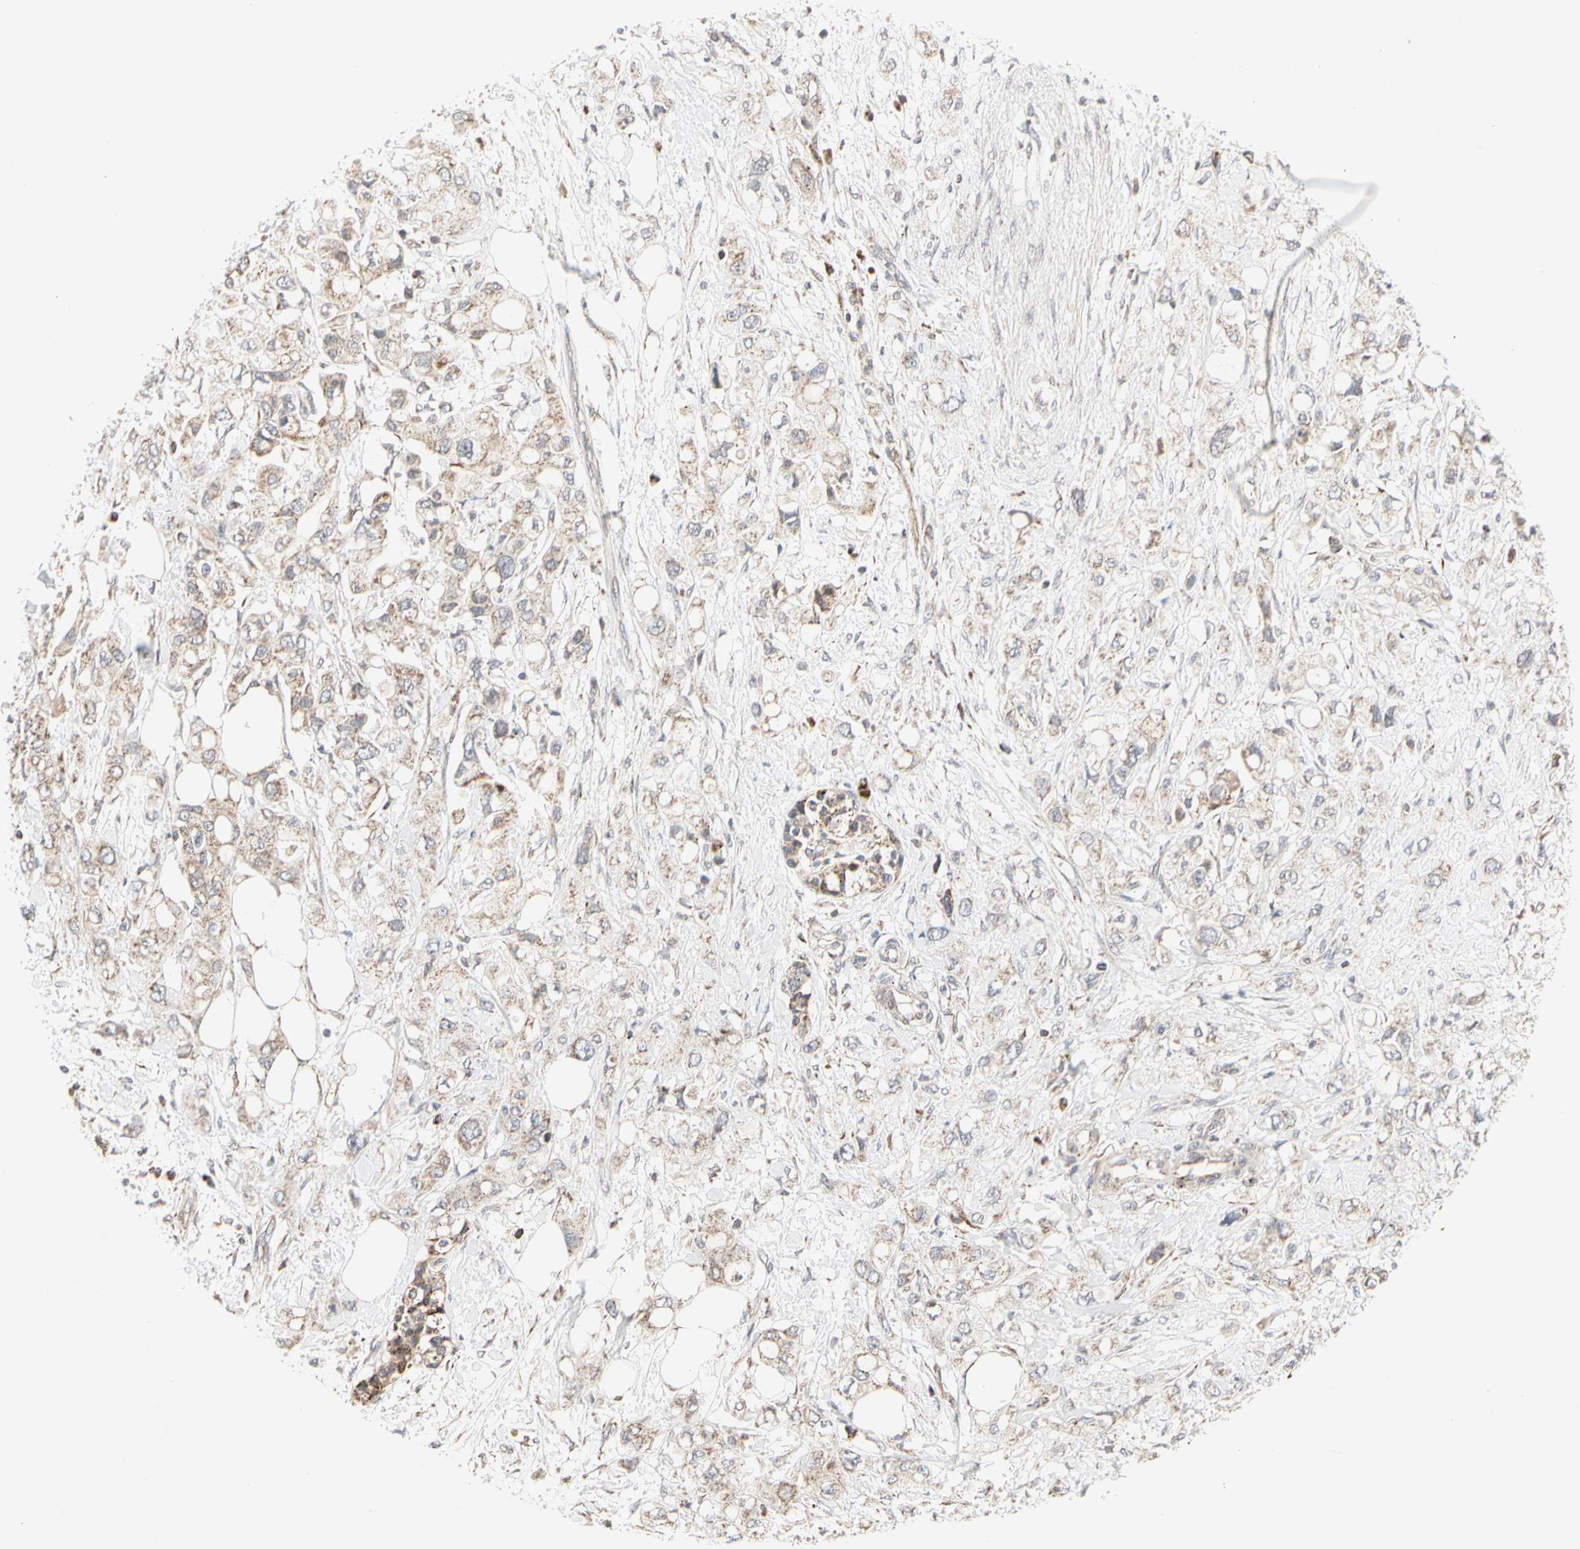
{"staining": {"intensity": "weak", "quantity": ">75%", "location": "cytoplasmic/membranous"}, "tissue": "pancreatic cancer", "cell_type": "Tumor cells", "image_type": "cancer", "snomed": [{"axis": "morphology", "description": "Adenocarcinoma, NOS"}, {"axis": "topography", "description": "Pancreas"}], "caption": "Immunohistochemistry image of neoplastic tissue: adenocarcinoma (pancreatic) stained using immunohistochemistry exhibits low levels of weak protein expression localized specifically in the cytoplasmic/membranous of tumor cells, appearing as a cytoplasmic/membranous brown color.", "gene": "TSKU", "patient": {"sex": "female", "age": 56}}